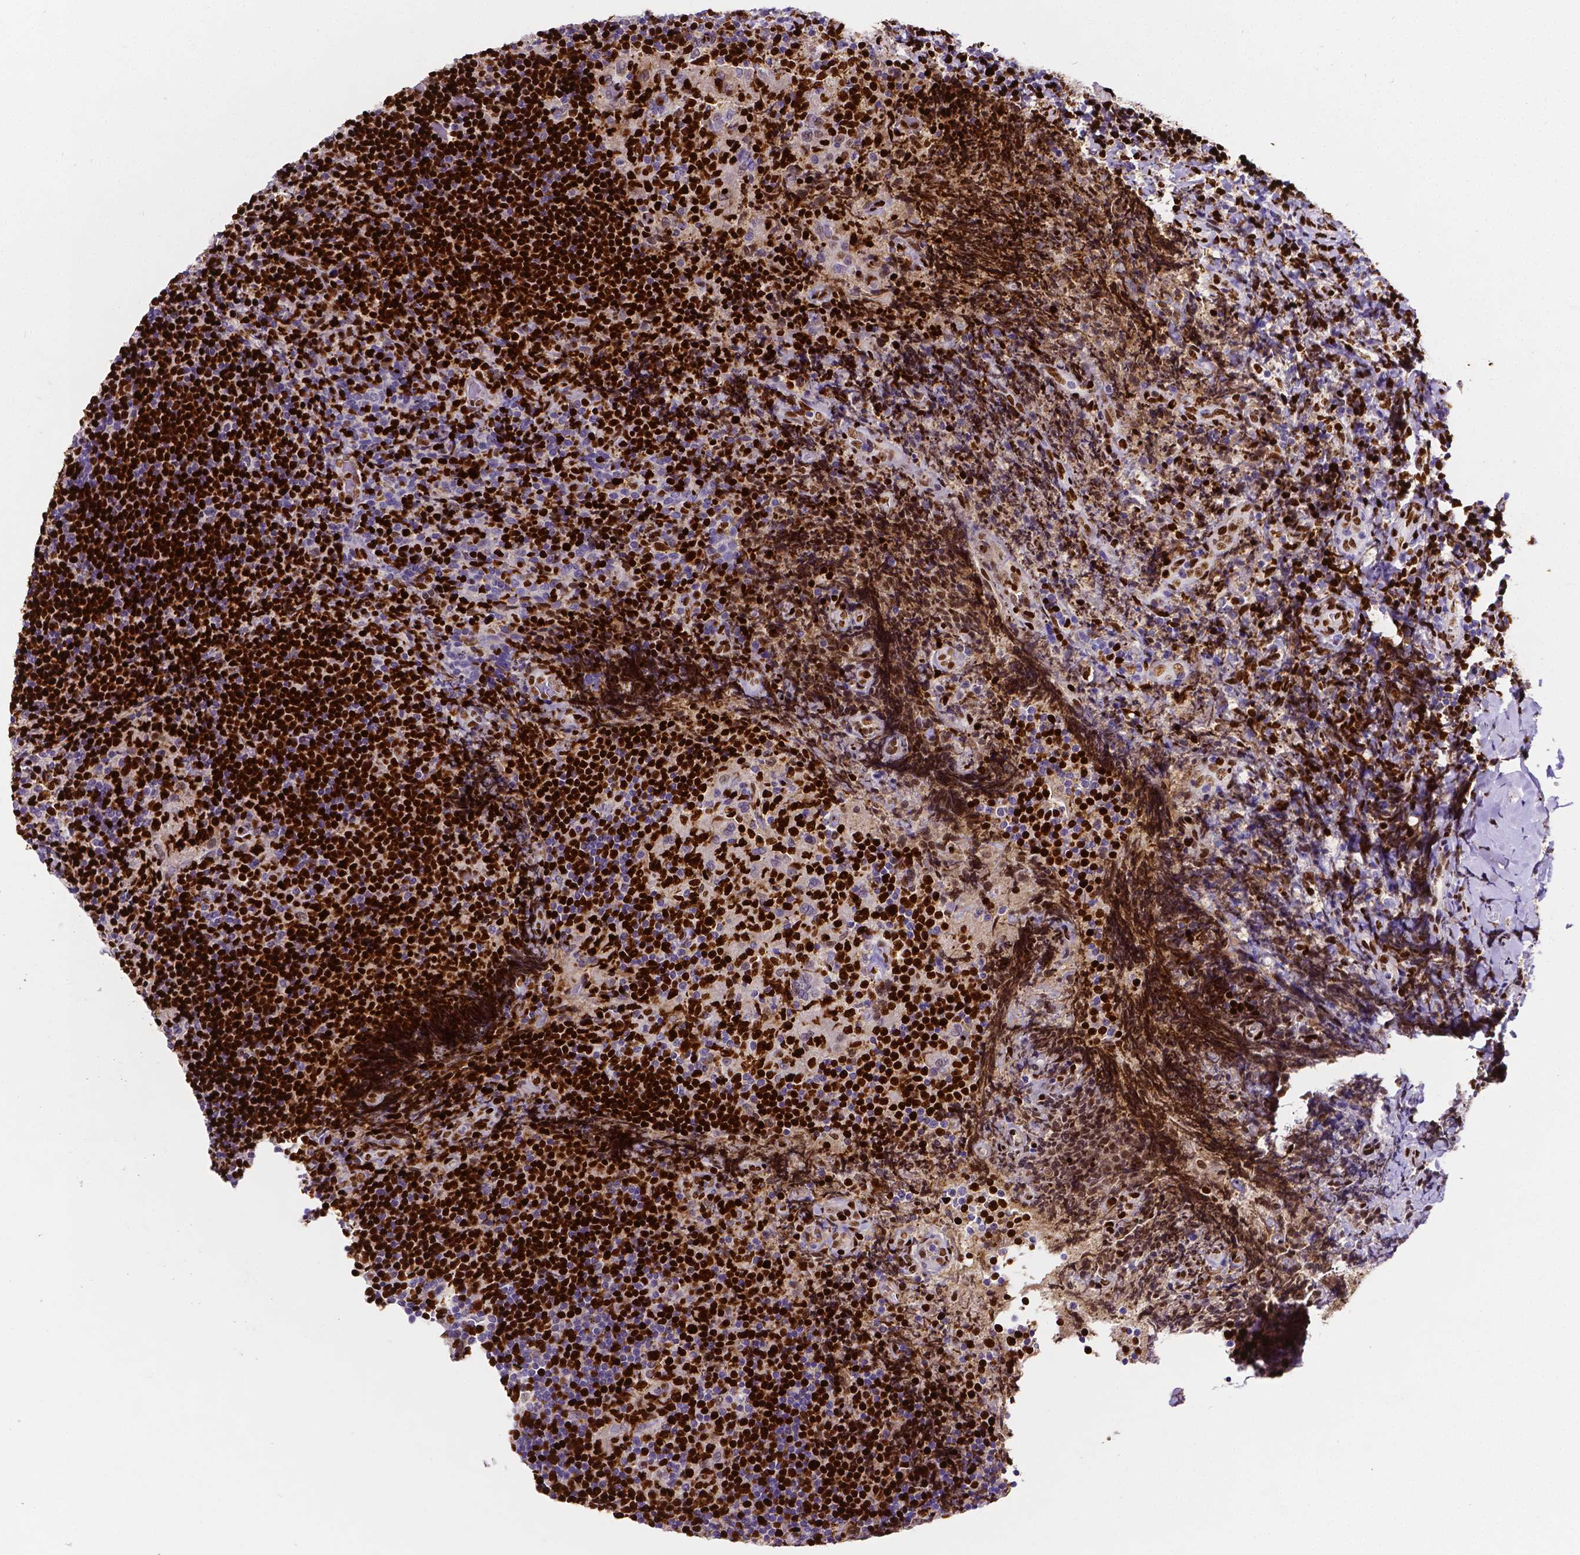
{"staining": {"intensity": "strong", "quantity": ">75%", "location": "nuclear"}, "tissue": "tonsil", "cell_type": "Germinal center cells", "image_type": "normal", "snomed": [{"axis": "morphology", "description": "Normal tissue, NOS"}, {"axis": "topography", "description": "Tonsil"}], "caption": "Strong nuclear positivity is seen in about >75% of germinal center cells in unremarkable tonsil. The staining is performed using DAB (3,3'-diaminobenzidine) brown chromogen to label protein expression. The nuclei are counter-stained blue using hematoxylin.", "gene": "MEF2C", "patient": {"sex": "female", "age": 10}}